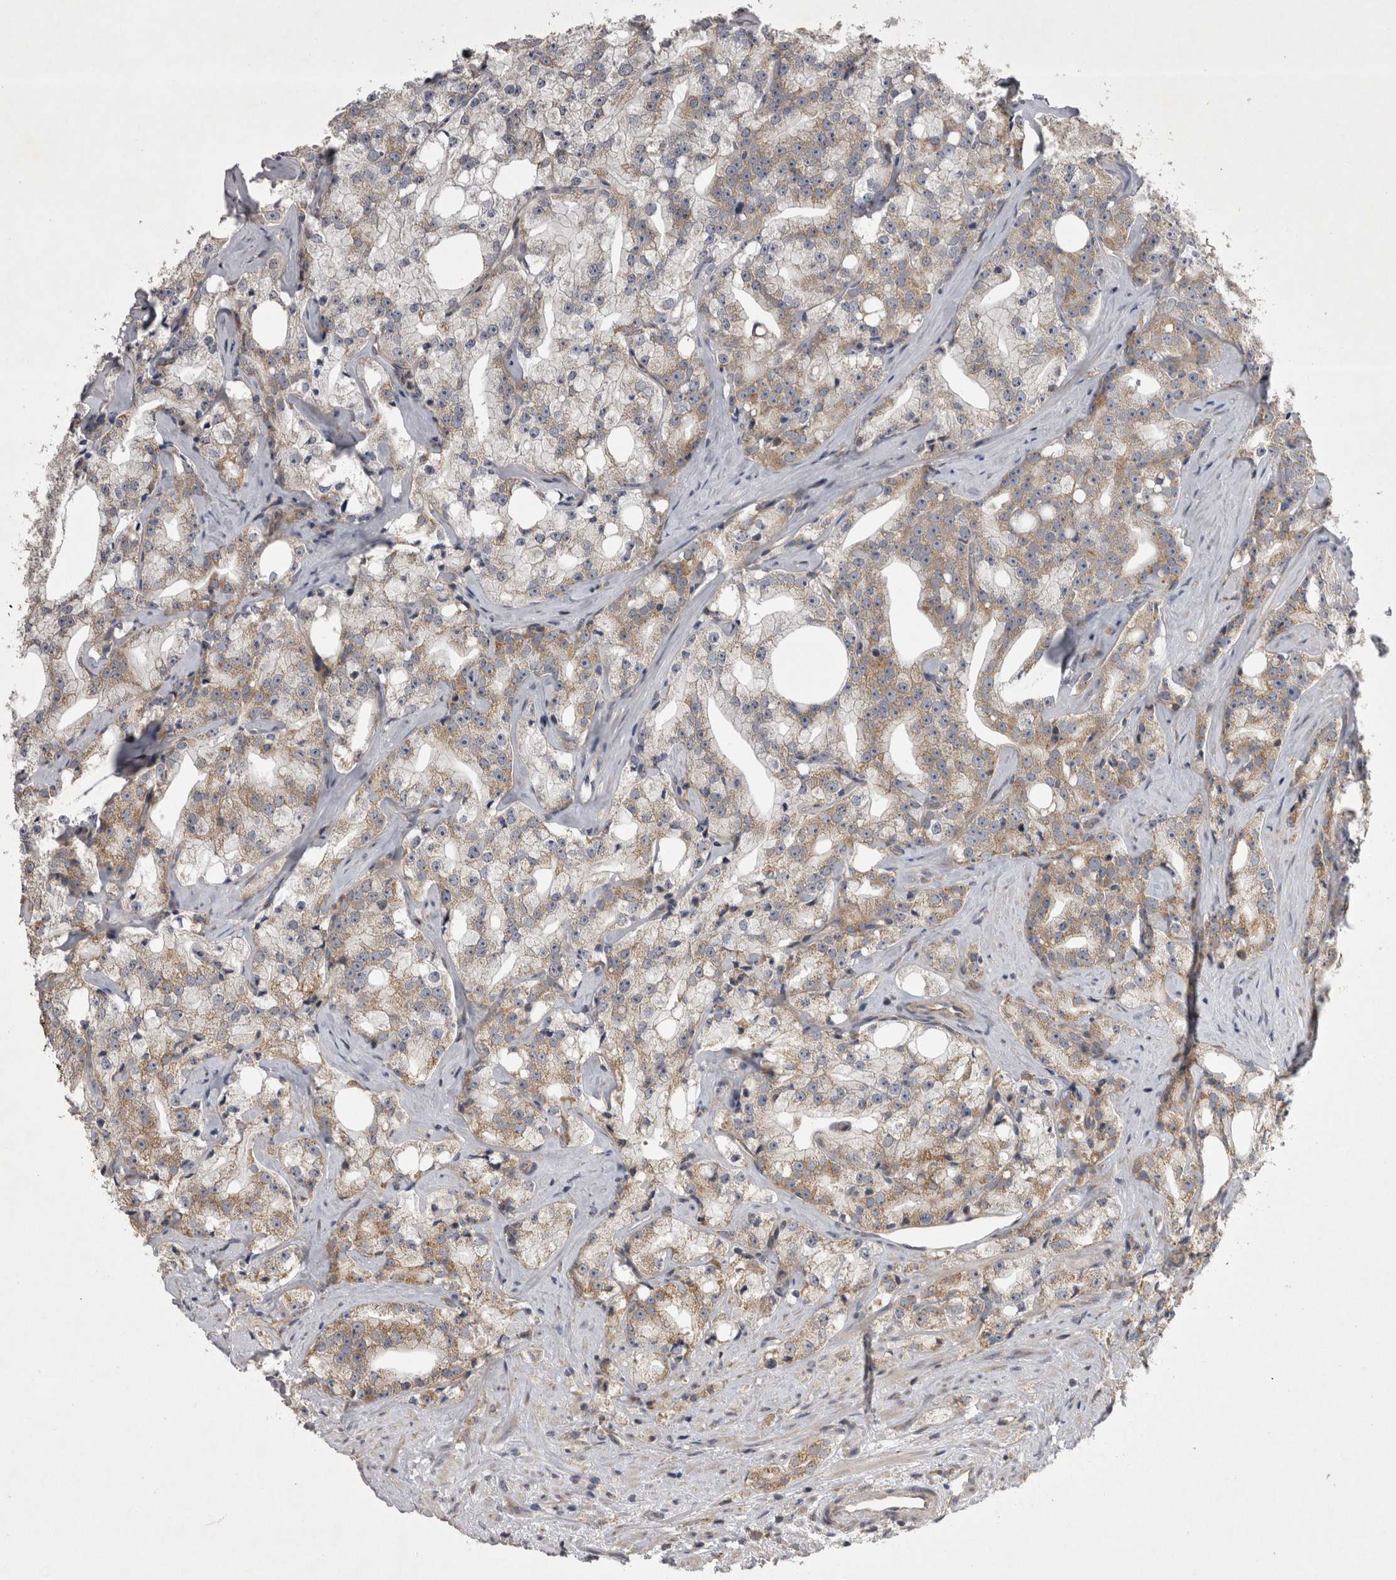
{"staining": {"intensity": "weak", "quantity": "25%-75%", "location": "cytoplasmic/membranous"}, "tissue": "prostate cancer", "cell_type": "Tumor cells", "image_type": "cancer", "snomed": [{"axis": "morphology", "description": "Adenocarcinoma, High grade"}, {"axis": "topography", "description": "Prostate"}], "caption": "This is an image of IHC staining of prostate cancer, which shows weak staining in the cytoplasmic/membranous of tumor cells.", "gene": "TSPOAP1", "patient": {"sex": "male", "age": 64}}